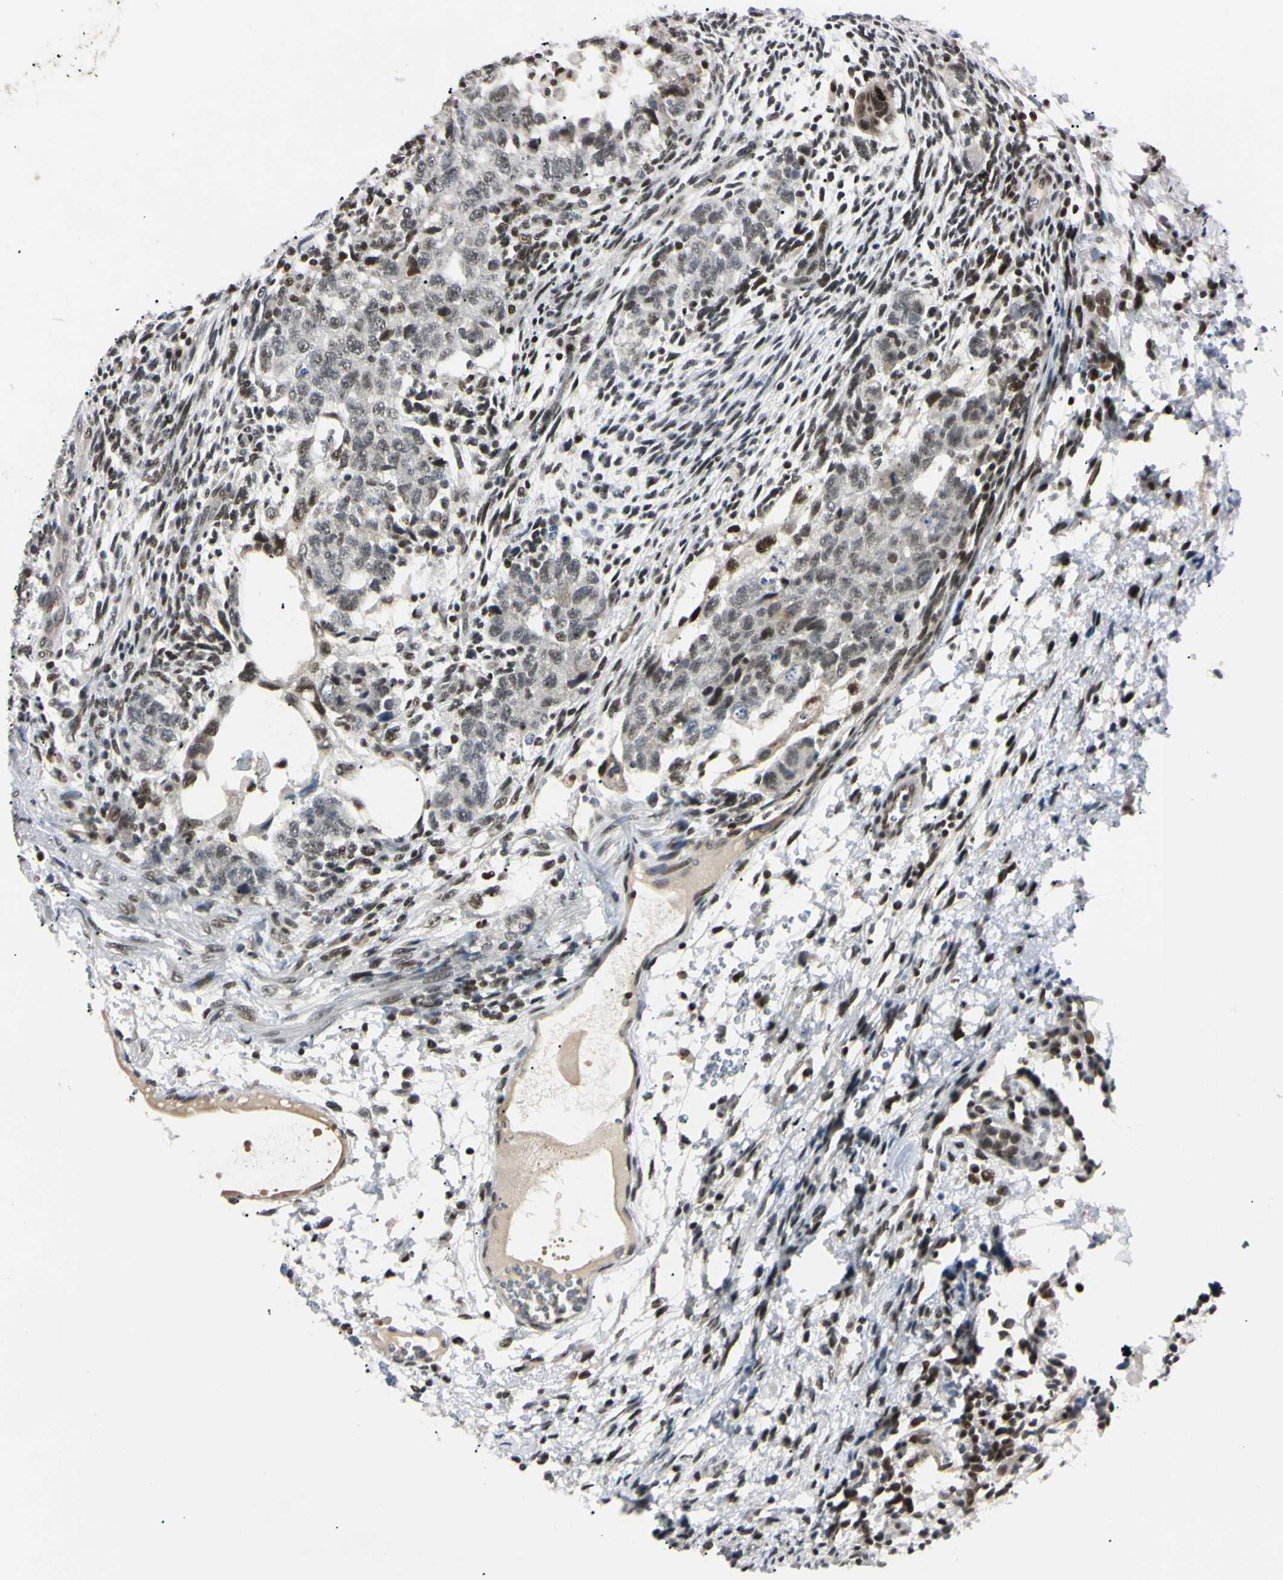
{"staining": {"intensity": "weak", "quantity": "<25%", "location": "nuclear"}, "tissue": "testis cancer", "cell_type": "Tumor cells", "image_type": "cancer", "snomed": [{"axis": "morphology", "description": "Normal tissue, NOS"}, {"axis": "morphology", "description": "Carcinoma, Embryonal, NOS"}, {"axis": "topography", "description": "Testis"}], "caption": "A histopathology image of human embryonal carcinoma (testis) is negative for staining in tumor cells.", "gene": "C1orf174", "patient": {"sex": "male", "age": 36}}